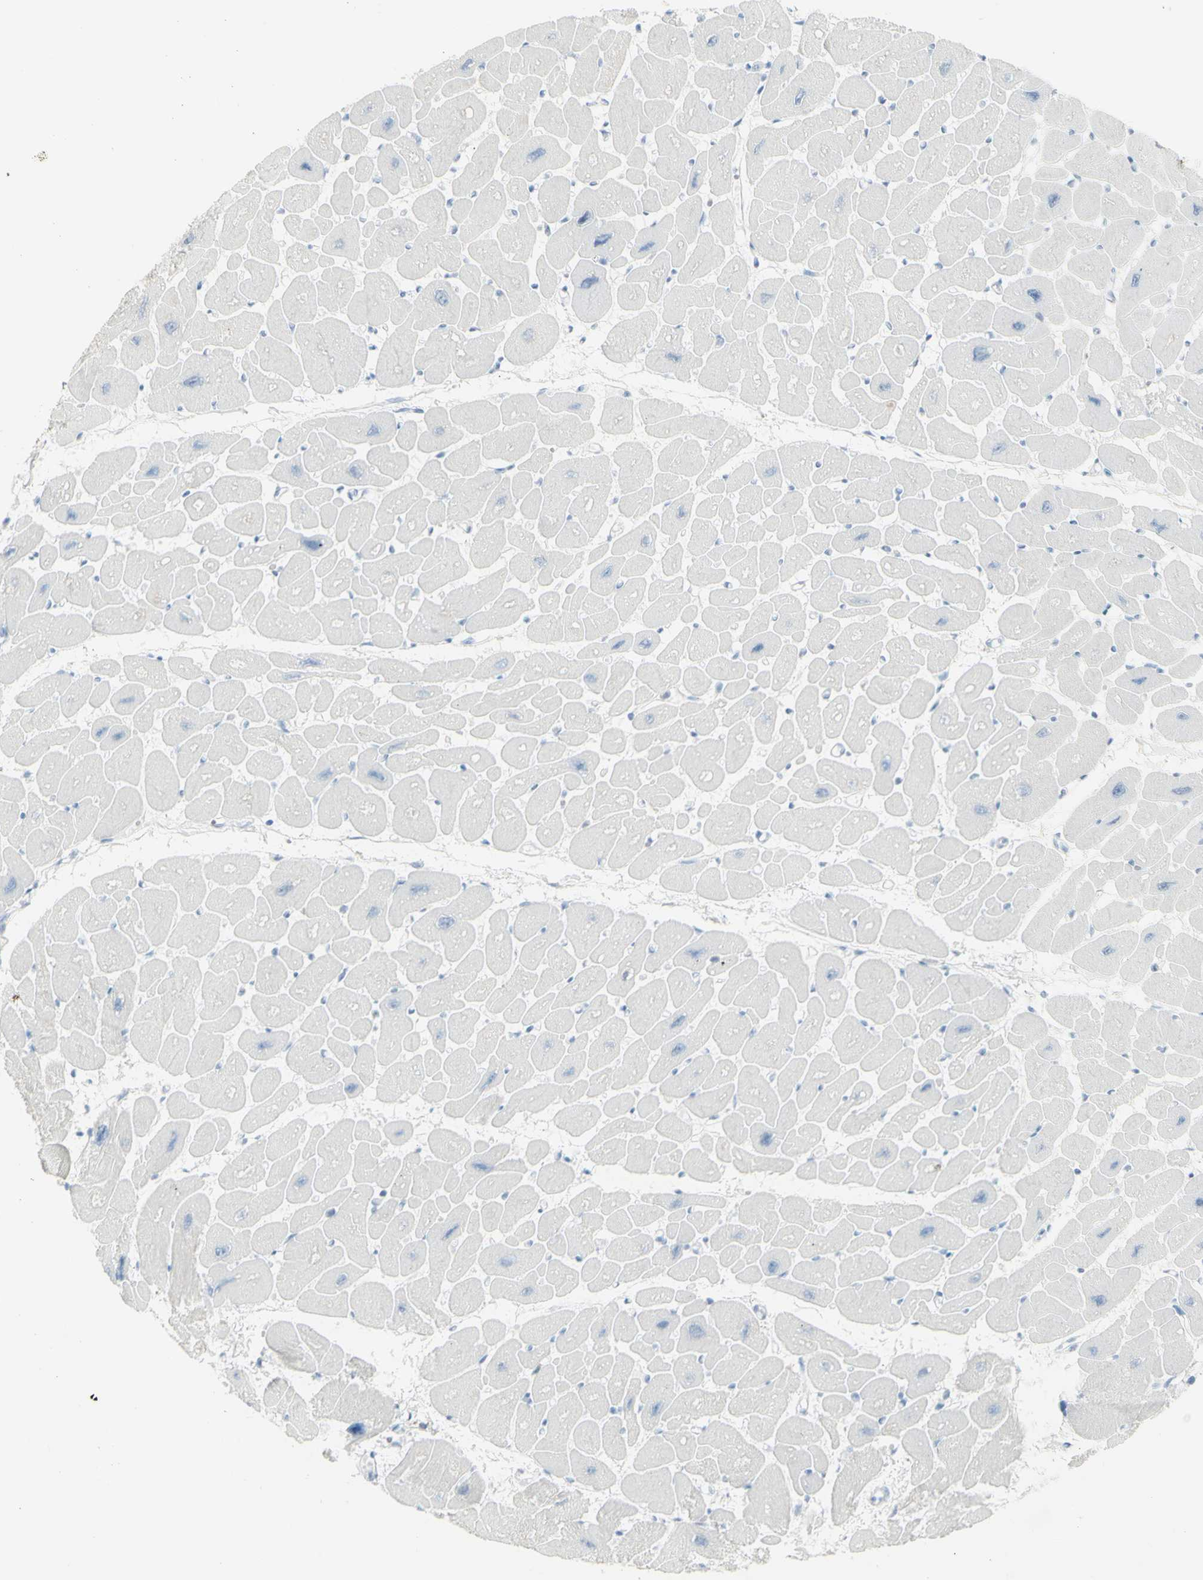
{"staining": {"intensity": "negative", "quantity": "none", "location": "none"}, "tissue": "heart muscle", "cell_type": "Cardiomyocytes", "image_type": "normal", "snomed": [{"axis": "morphology", "description": "Normal tissue, NOS"}, {"axis": "topography", "description": "Heart"}], "caption": "Normal heart muscle was stained to show a protein in brown. There is no significant staining in cardiomyocytes. The staining is performed using DAB brown chromogen with nuclei counter-stained in using hematoxylin.", "gene": "NRG1", "patient": {"sex": "female", "age": 54}}